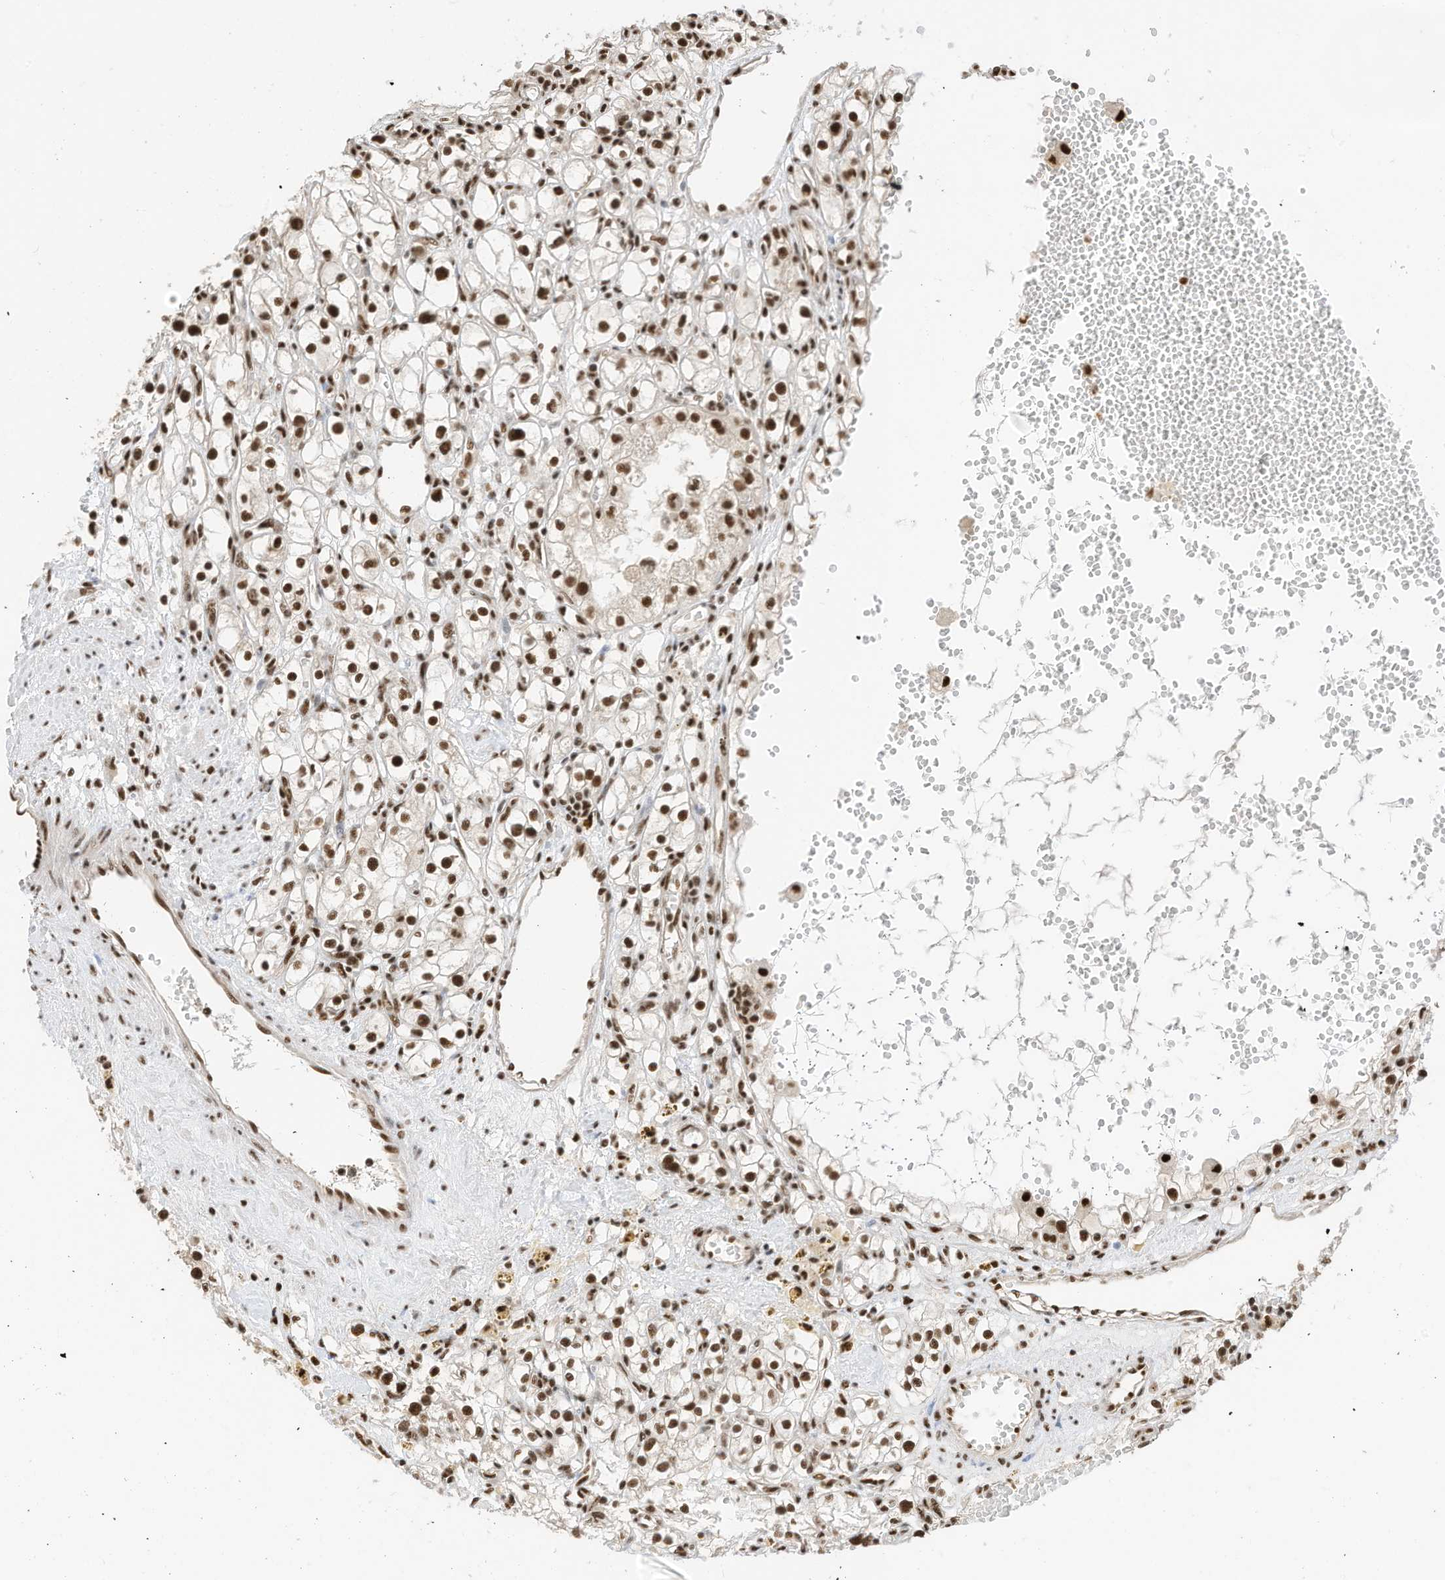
{"staining": {"intensity": "moderate", "quantity": ">75%", "location": "nuclear"}, "tissue": "renal cancer", "cell_type": "Tumor cells", "image_type": "cancer", "snomed": [{"axis": "morphology", "description": "Adenocarcinoma, NOS"}, {"axis": "topography", "description": "Kidney"}], "caption": "Tumor cells exhibit medium levels of moderate nuclear expression in approximately >75% of cells in human renal adenocarcinoma.", "gene": "SF3A3", "patient": {"sex": "male", "age": 56}}